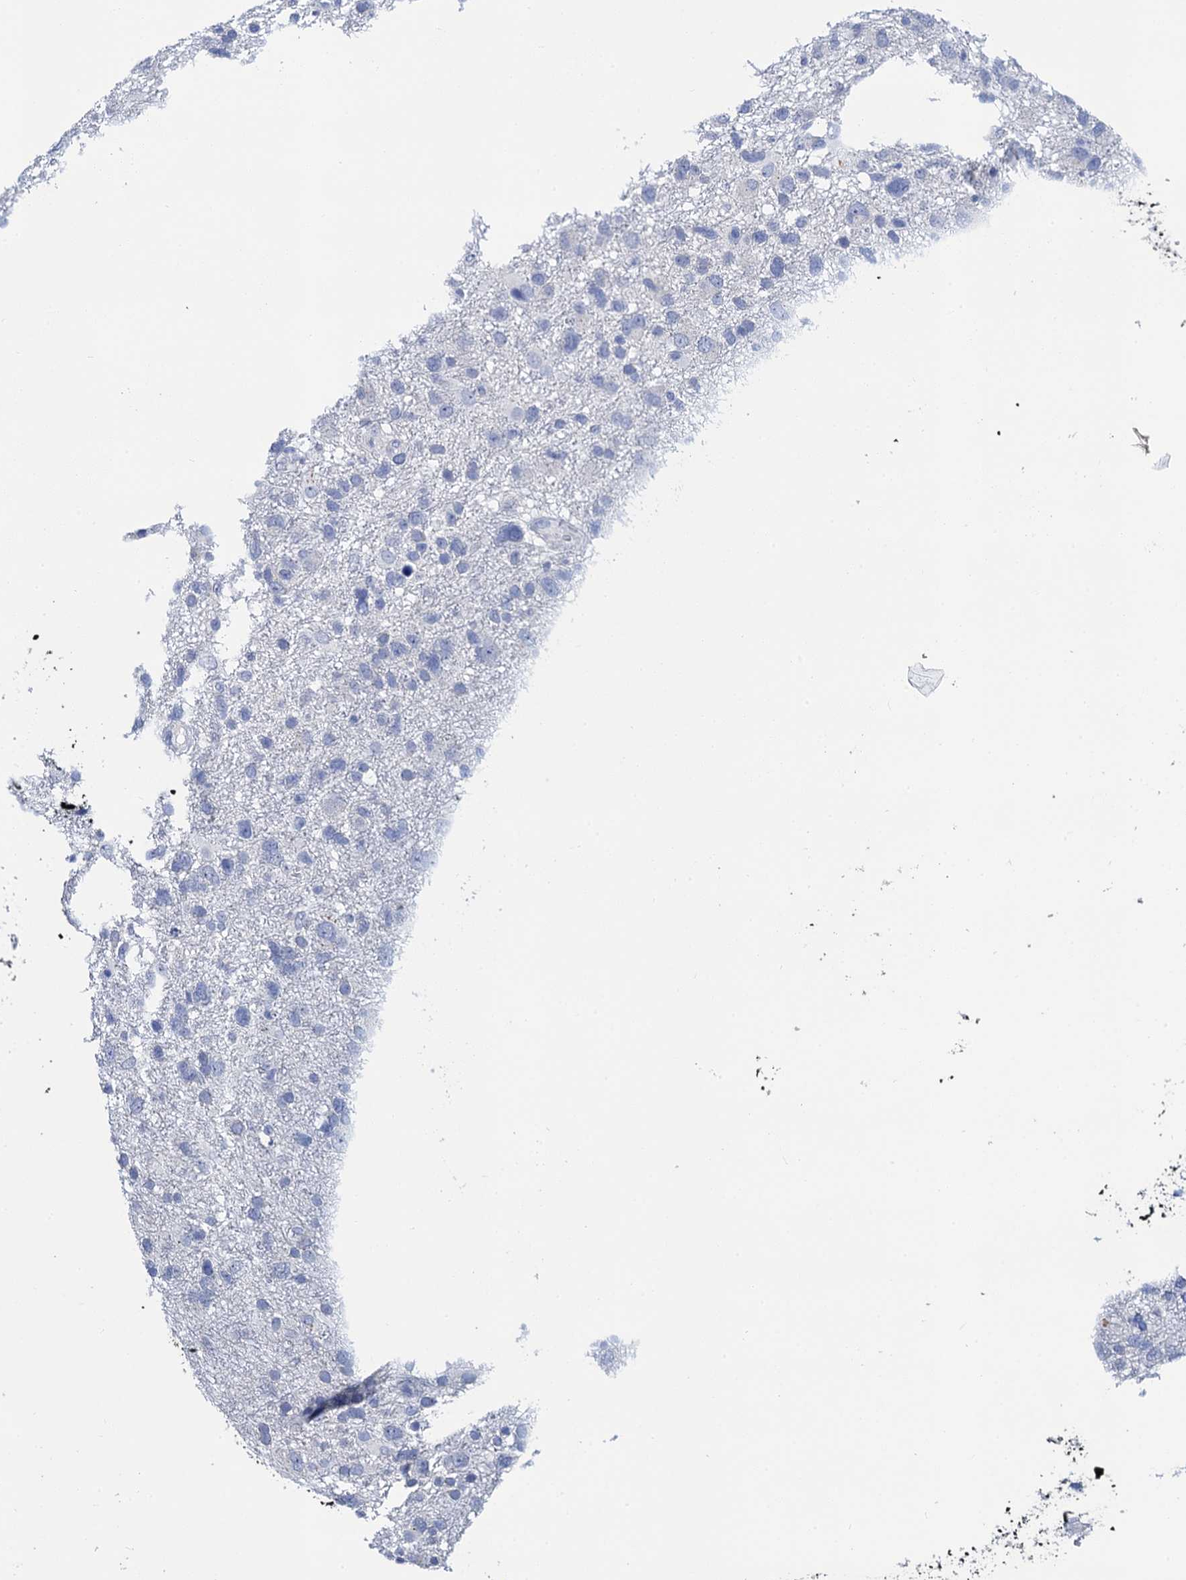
{"staining": {"intensity": "negative", "quantity": "none", "location": "none"}, "tissue": "glioma", "cell_type": "Tumor cells", "image_type": "cancer", "snomed": [{"axis": "morphology", "description": "Glioma, malignant, High grade"}, {"axis": "topography", "description": "Brain"}], "caption": "The image shows no staining of tumor cells in glioma.", "gene": "LYPD3", "patient": {"sex": "male", "age": 61}}